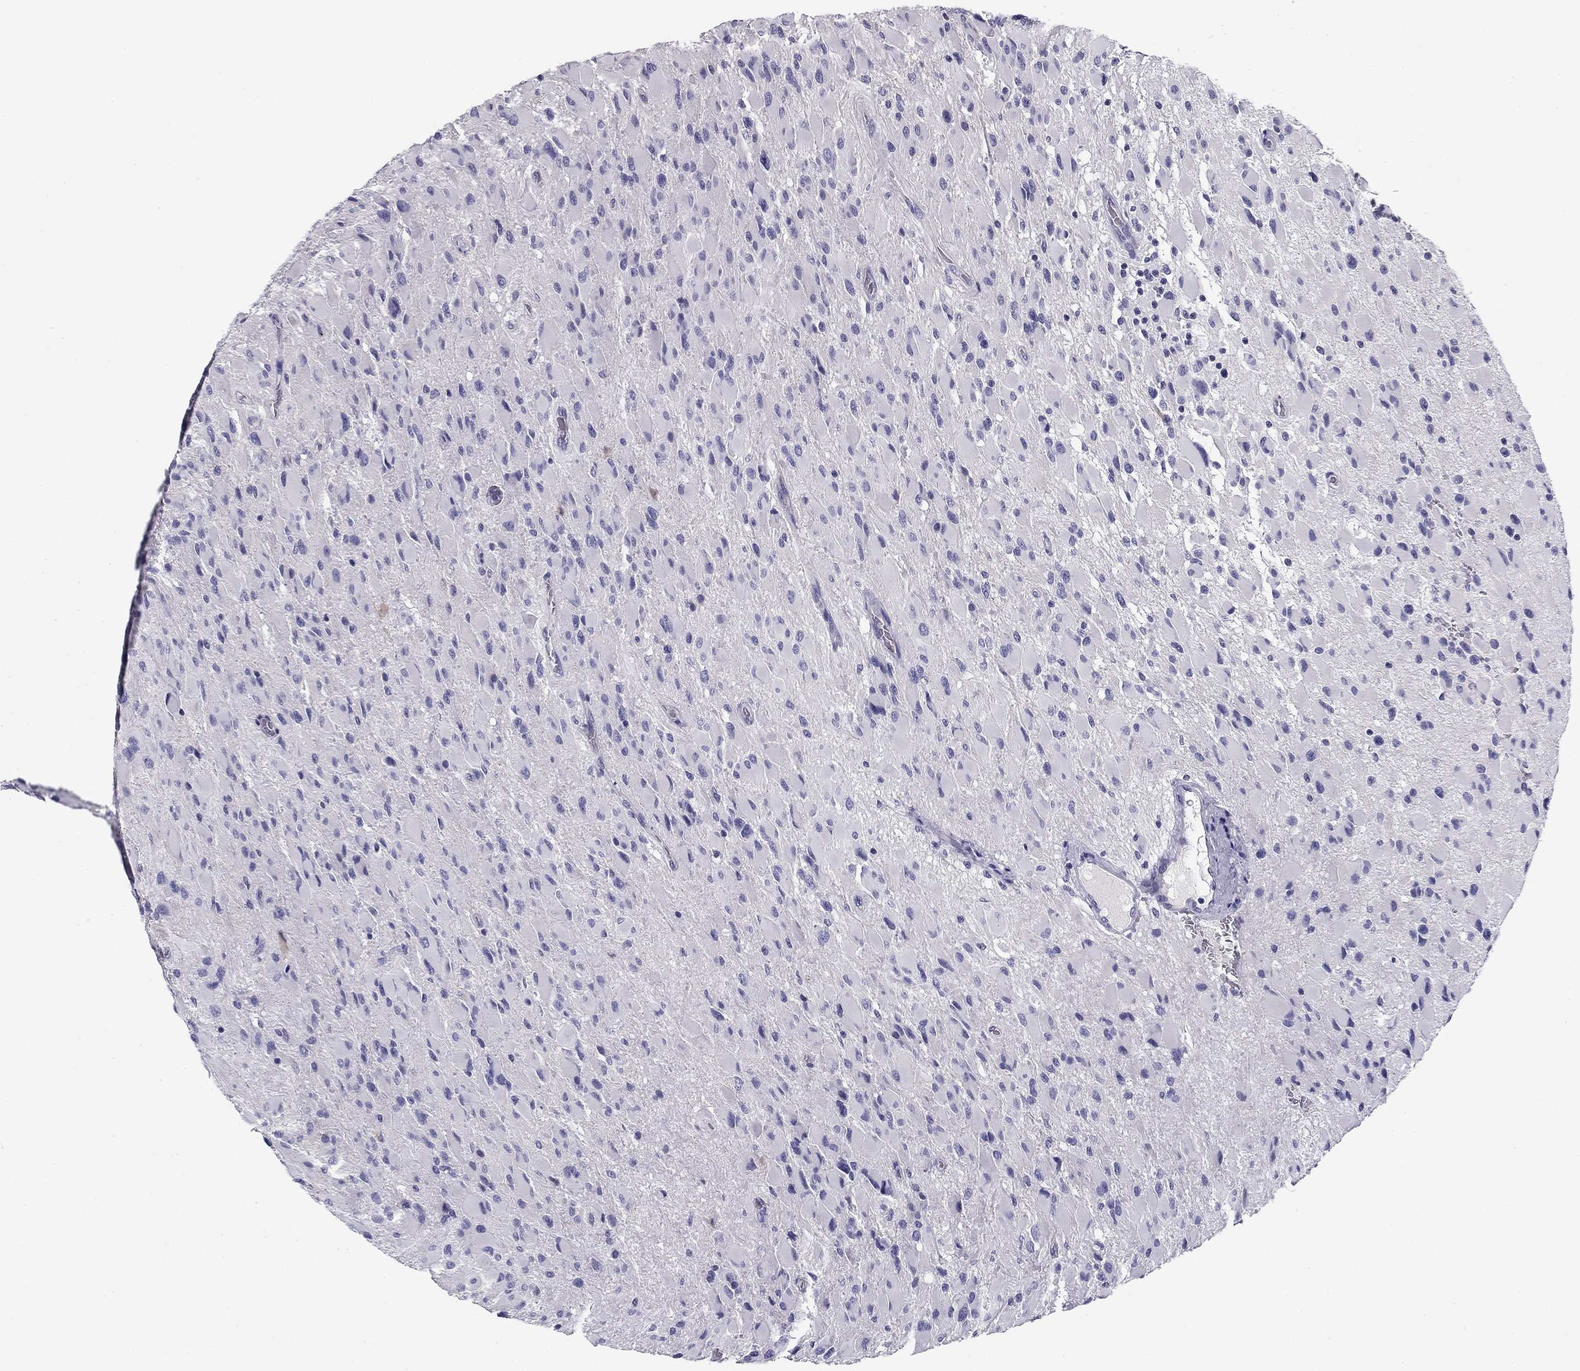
{"staining": {"intensity": "negative", "quantity": "none", "location": "none"}, "tissue": "glioma", "cell_type": "Tumor cells", "image_type": "cancer", "snomed": [{"axis": "morphology", "description": "Glioma, malignant, High grade"}, {"axis": "topography", "description": "Cerebral cortex"}], "caption": "IHC image of neoplastic tissue: glioma stained with DAB (3,3'-diaminobenzidine) exhibits no significant protein positivity in tumor cells.", "gene": "FLNC", "patient": {"sex": "female", "age": 36}}